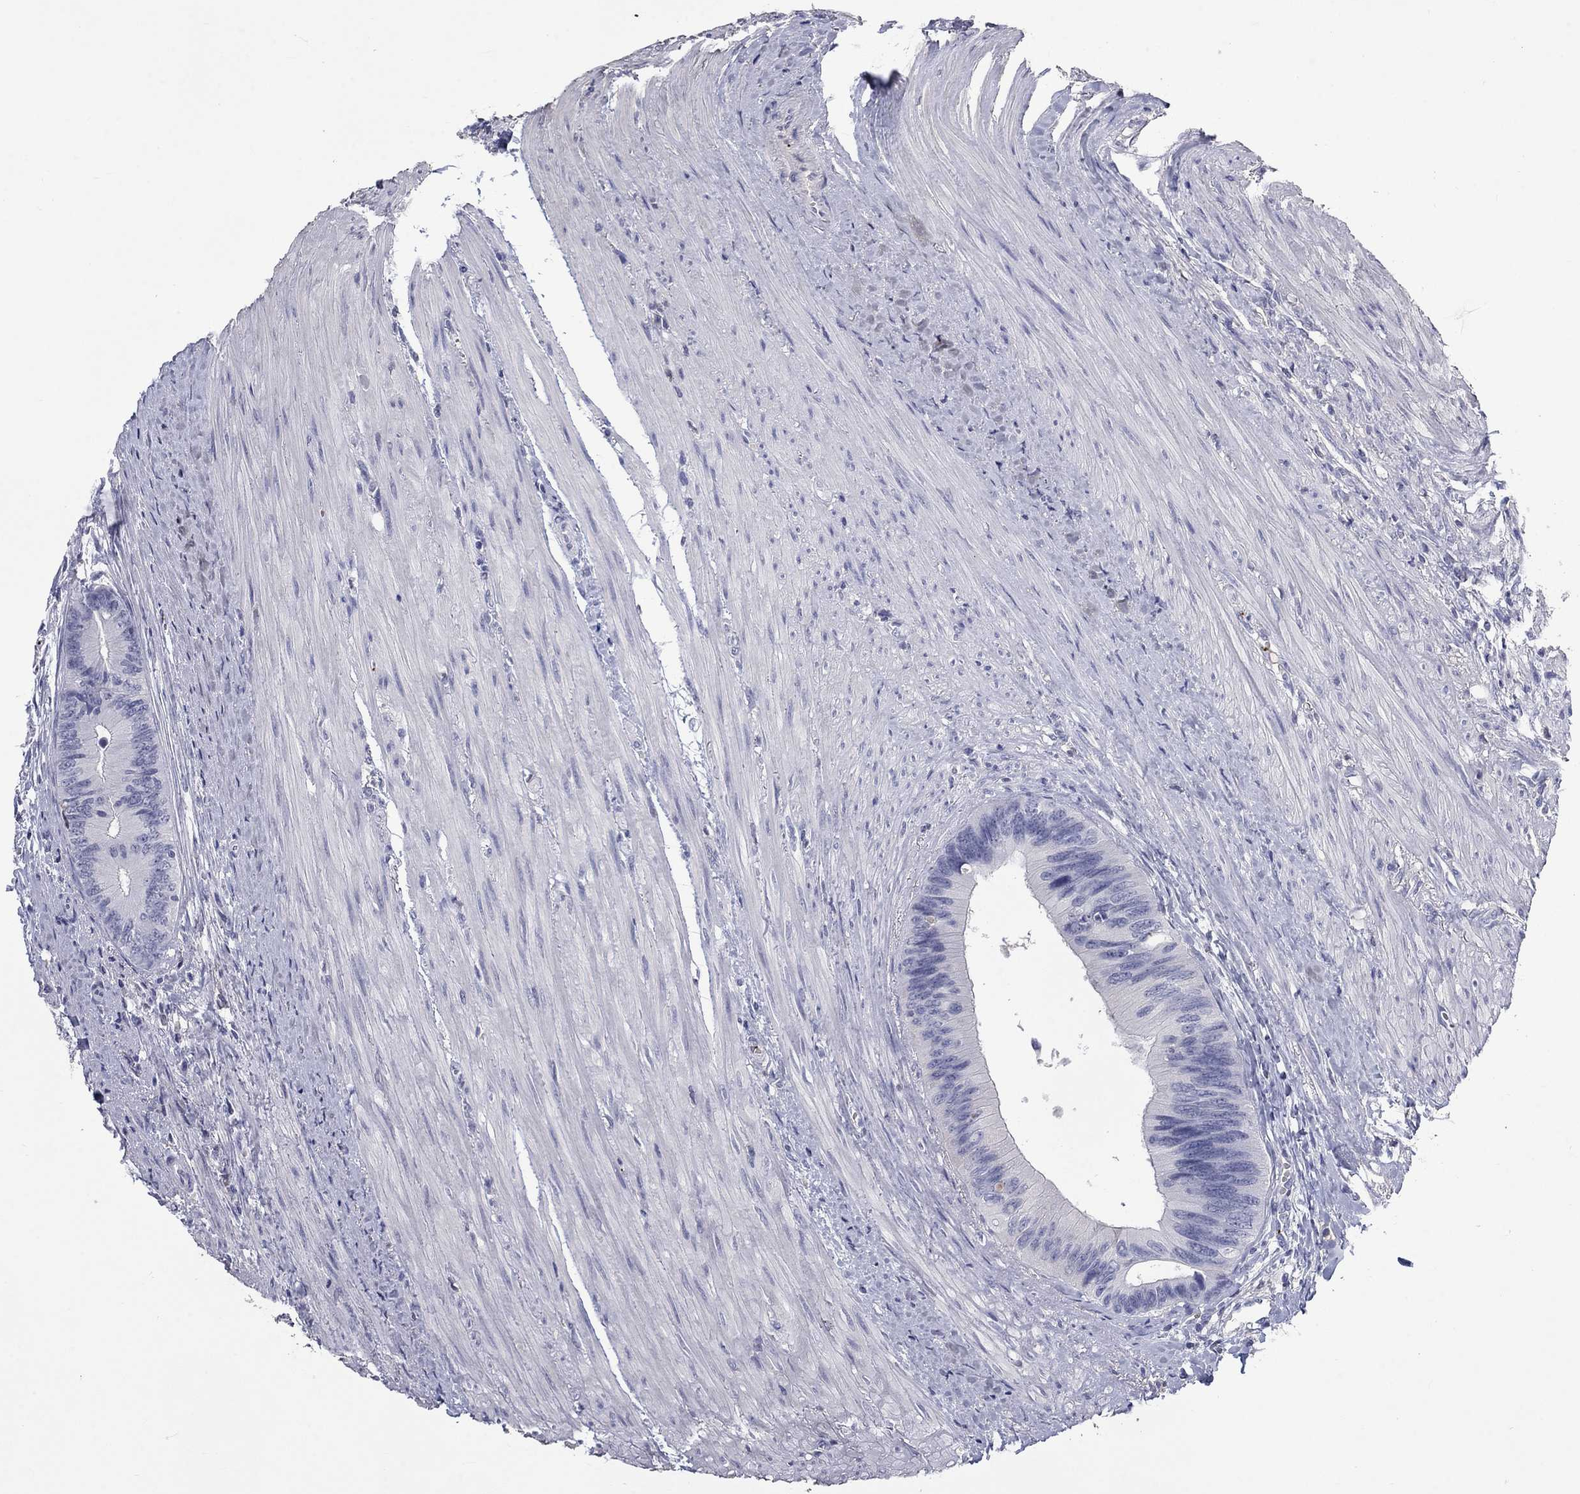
{"staining": {"intensity": "negative", "quantity": "none", "location": "none"}, "tissue": "colorectal cancer", "cell_type": "Tumor cells", "image_type": "cancer", "snomed": [{"axis": "morphology", "description": "Normal tissue, NOS"}, {"axis": "morphology", "description": "Adenocarcinoma, NOS"}, {"axis": "topography", "description": "Colon"}], "caption": "Photomicrograph shows no significant protein staining in tumor cells of colorectal adenocarcinoma.", "gene": "PLEK", "patient": {"sex": "male", "age": 65}}